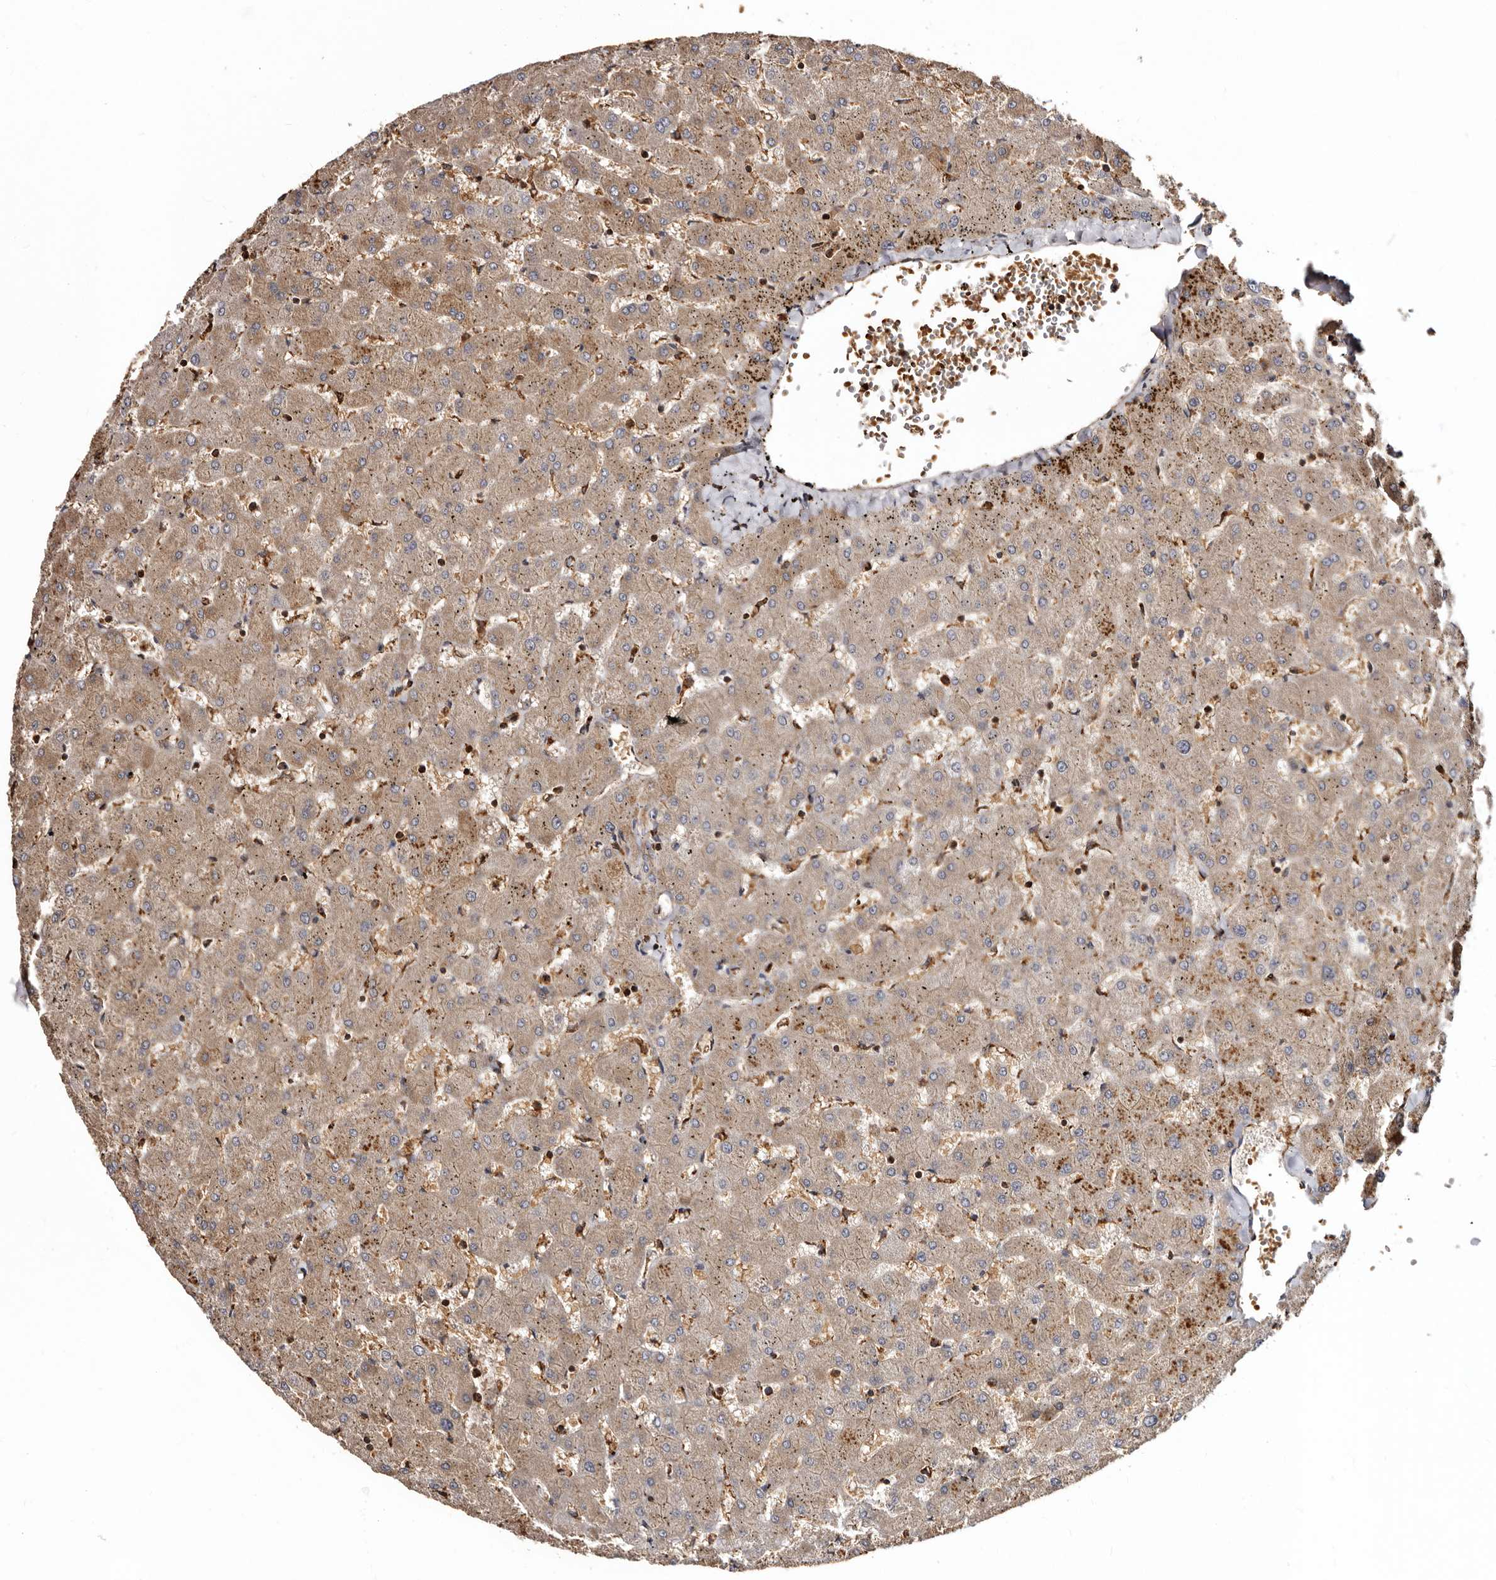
{"staining": {"intensity": "moderate", "quantity": ">75%", "location": "cytoplasmic/membranous"}, "tissue": "liver", "cell_type": "Cholangiocytes", "image_type": "normal", "snomed": [{"axis": "morphology", "description": "Normal tissue, NOS"}, {"axis": "topography", "description": "Liver"}], "caption": "Immunohistochemical staining of unremarkable human liver demonstrates medium levels of moderate cytoplasmic/membranous expression in about >75% of cholangiocytes.", "gene": "BAX", "patient": {"sex": "female", "age": 63}}